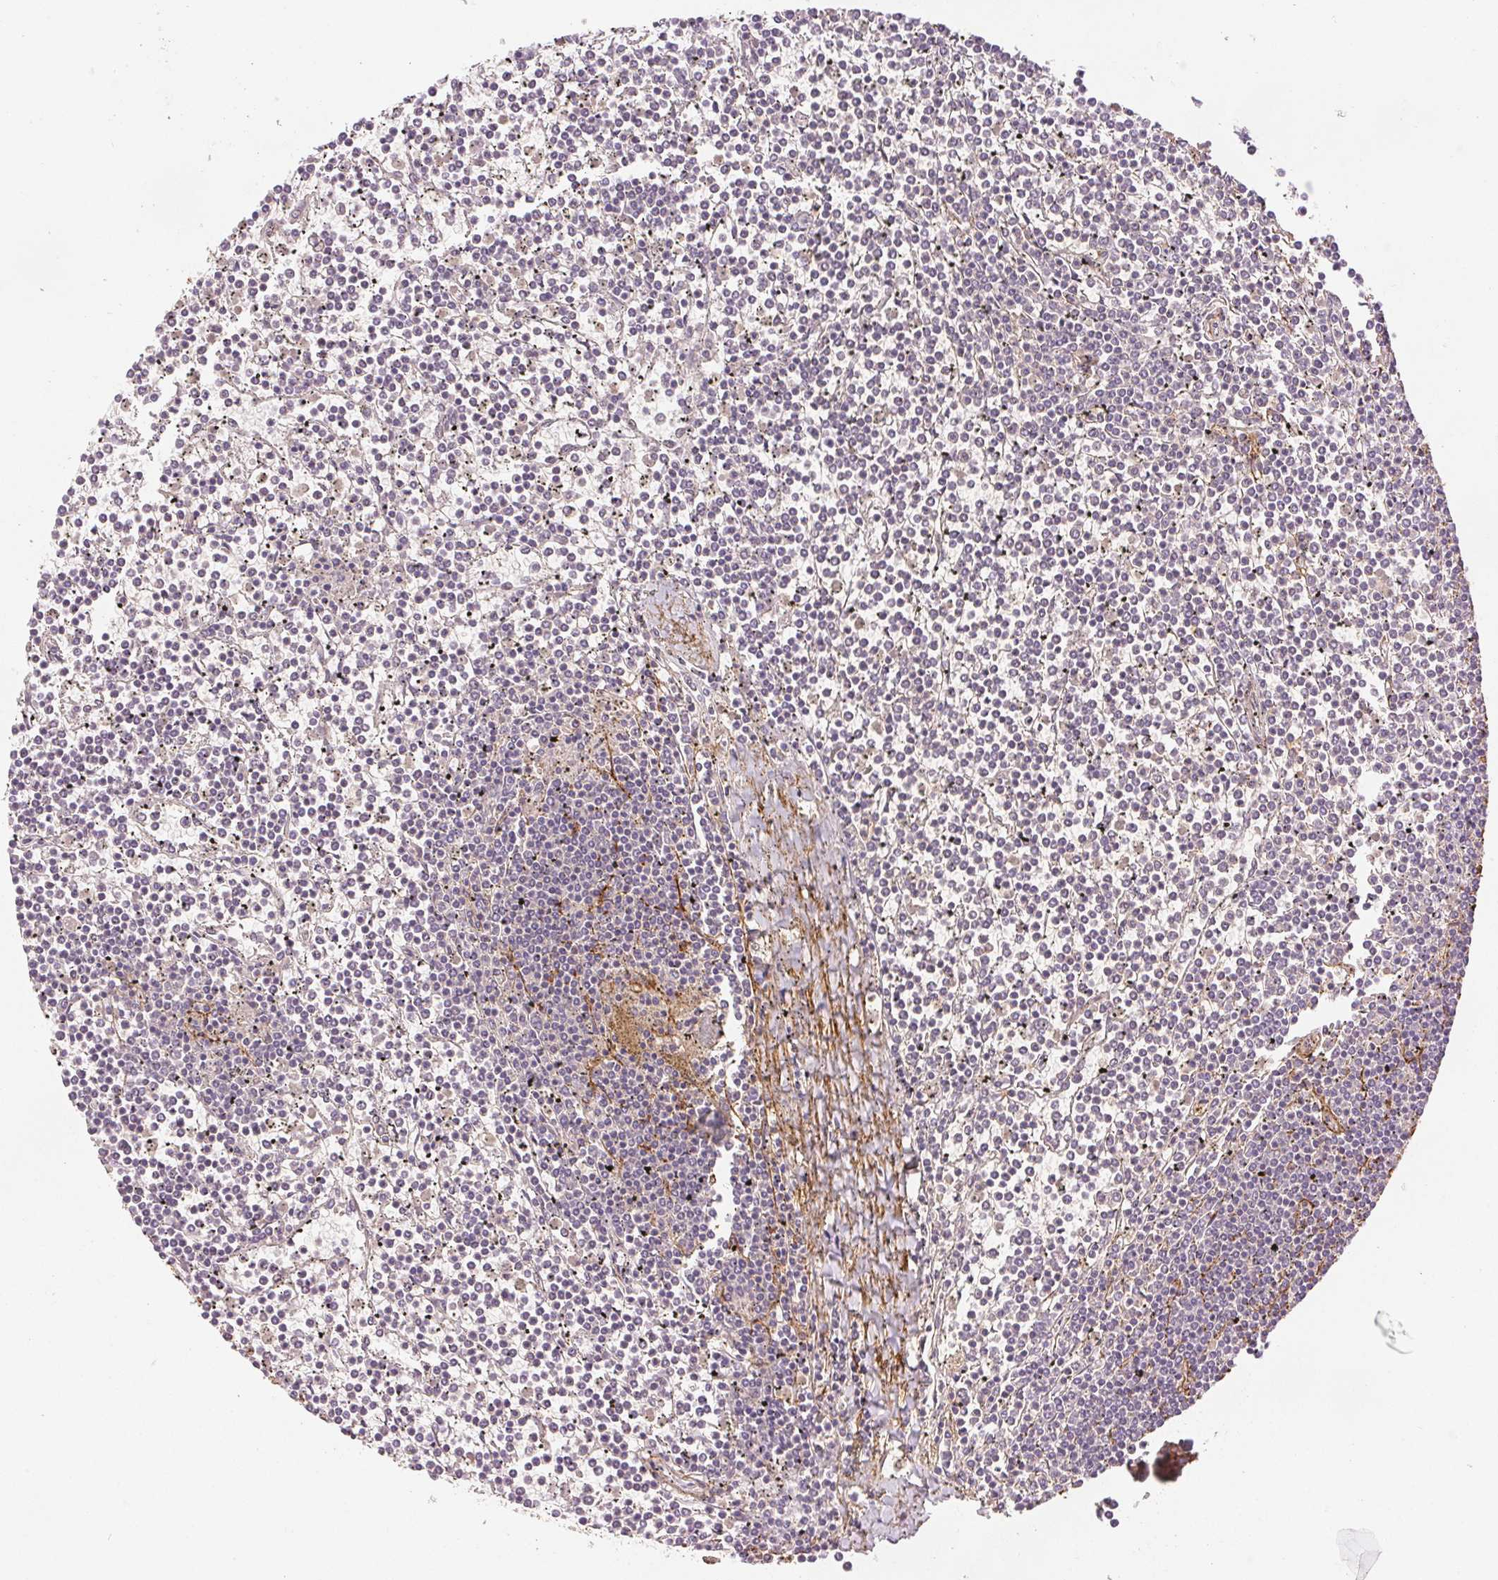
{"staining": {"intensity": "negative", "quantity": "none", "location": "none"}, "tissue": "lymphoma", "cell_type": "Tumor cells", "image_type": "cancer", "snomed": [{"axis": "morphology", "description": "Malignant lymphoma, non-Hodgkin's type, Low grade"}, {"axis": "topography", "description": "Spleen"}], "caption": "Immunohistochemistry of human lymphoma displays no expression in tumor cells.", "gene": "FBN1", "patient": {"sex": "female", "age": 19}}